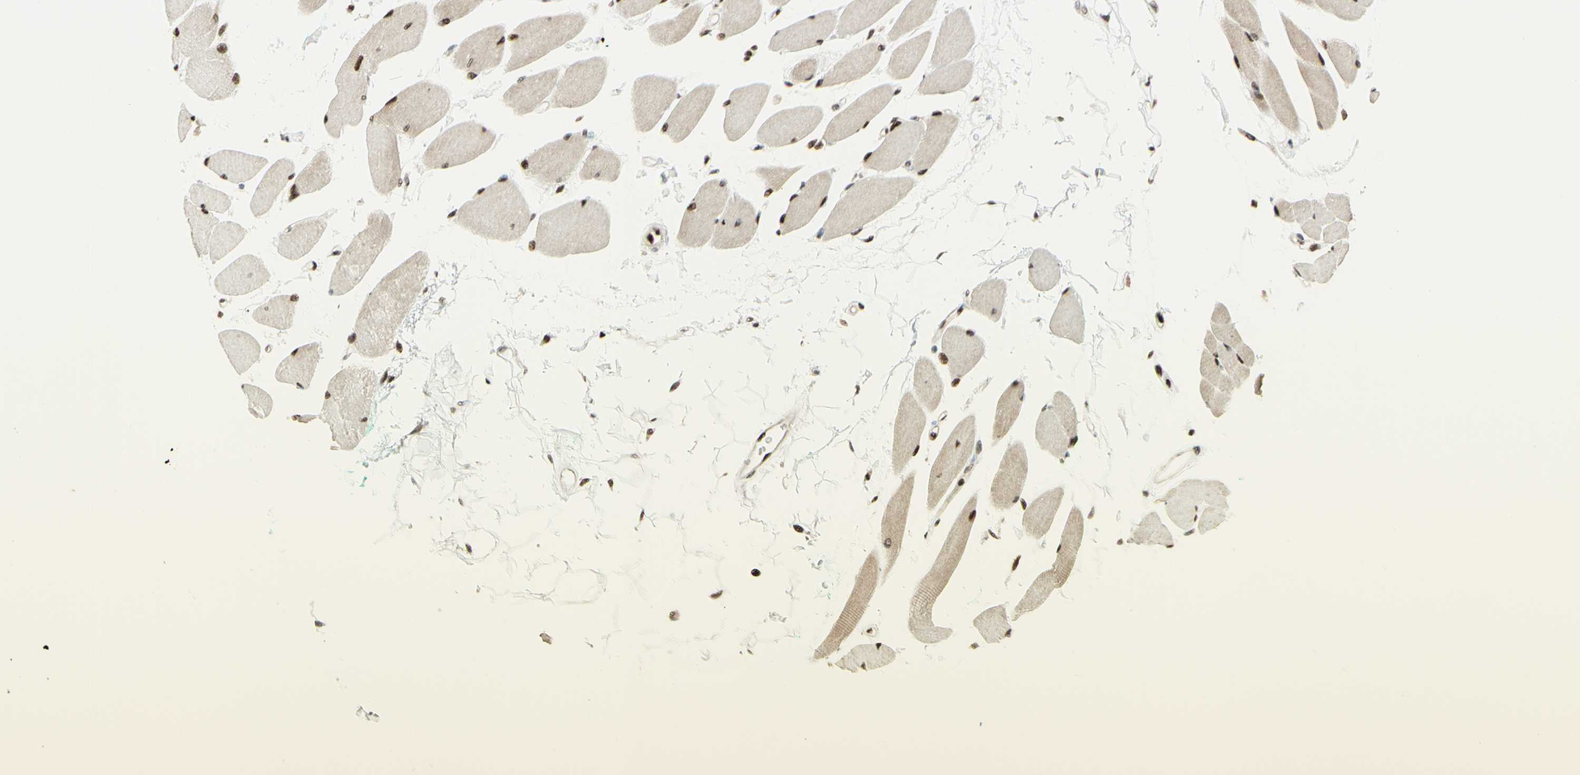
{"staining": {"intensity": "strong", "quantity": ">75%", "location": "cytoplasmic/membranous,nuclear"}, "tissue": "skeletal muscle", "cell_type": "Myocytes", "image_type": "normal", "snomed": [{"axis": "morphology", "description": "Normal tissue, NOS"}, {"axis": "topography", "description": "Skeletal muscle"}, {"axis": "topography", "description": "Oral tissue"}, {"axis": "topography", "description": "Peripheral nerve tissue"}], "caption": "The photomicrograph reveals staining of unremarkable skeletal muscle, revealing strong cytoplasmic/membranous,nuclear protein staining (brown color) within myocytes.", "gene": "CDKL5", "patient": {"sex": "female", "age": 84}}